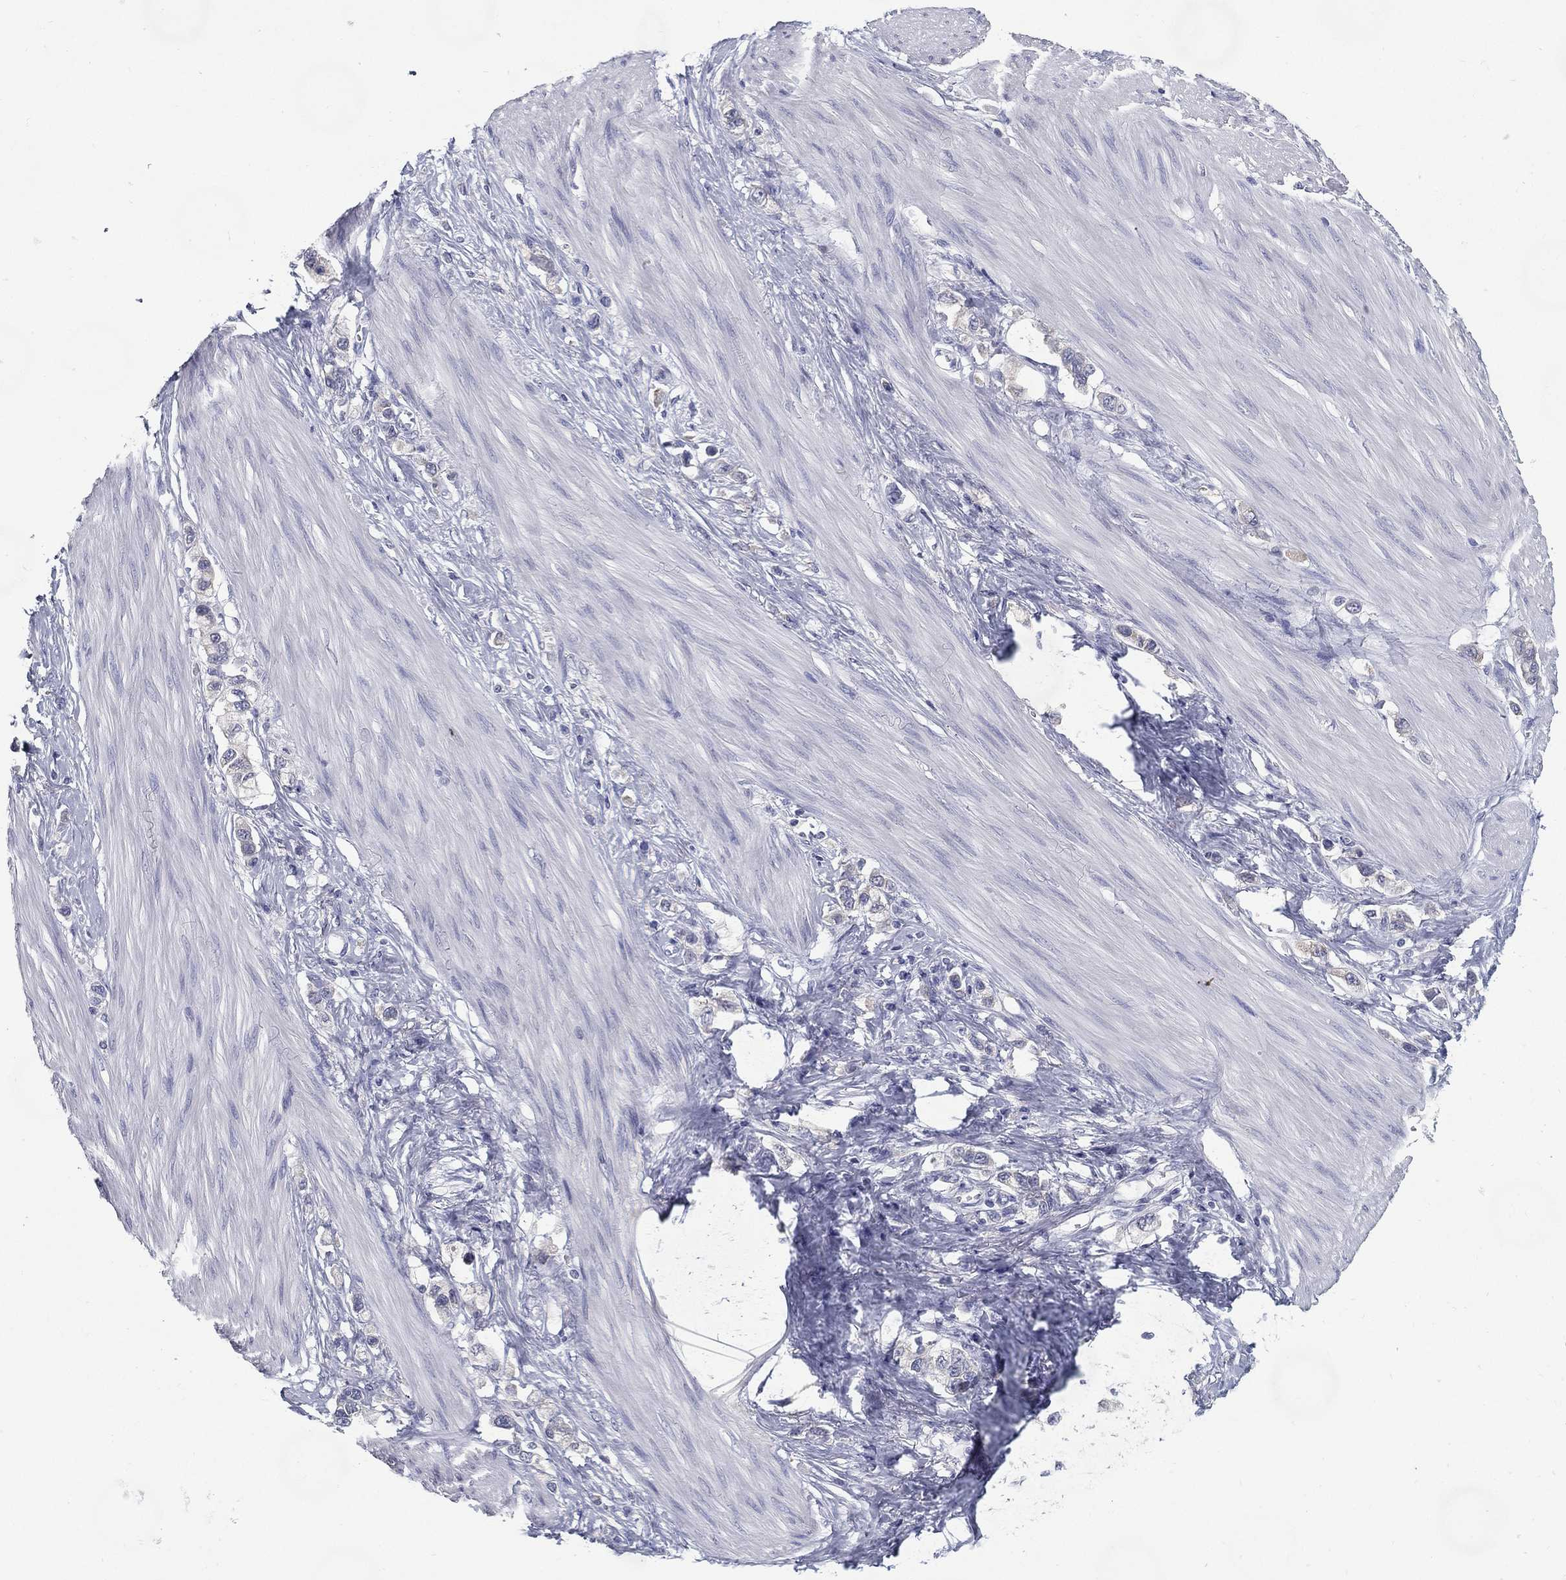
{"staining": {"intensity": "negative", "quantity": "none", "location": "none"}, "tissue": "stomach cancer", "cell_type": "Tumor cells", "image_type": "cancer", "snomed": [{"axis": "morphology", "description": "Normal tissue, NOS"}, {"axis": "morphology", "description": "Adenocarcinoma, NOS"}, {"axis": "morphology", "description": "Adenocarcinoma, High grade"}, {"axis": "topography", "description": "Stomach, upper"}, {"axis": "topography", "description": "Stomach"}], "caption": "DAB immunohistochemical staining of stomach cancer exhibits no significant expression in tumor cells.", "gene": "C19orf18", "patient": {"sex": "female", "age": 65}}